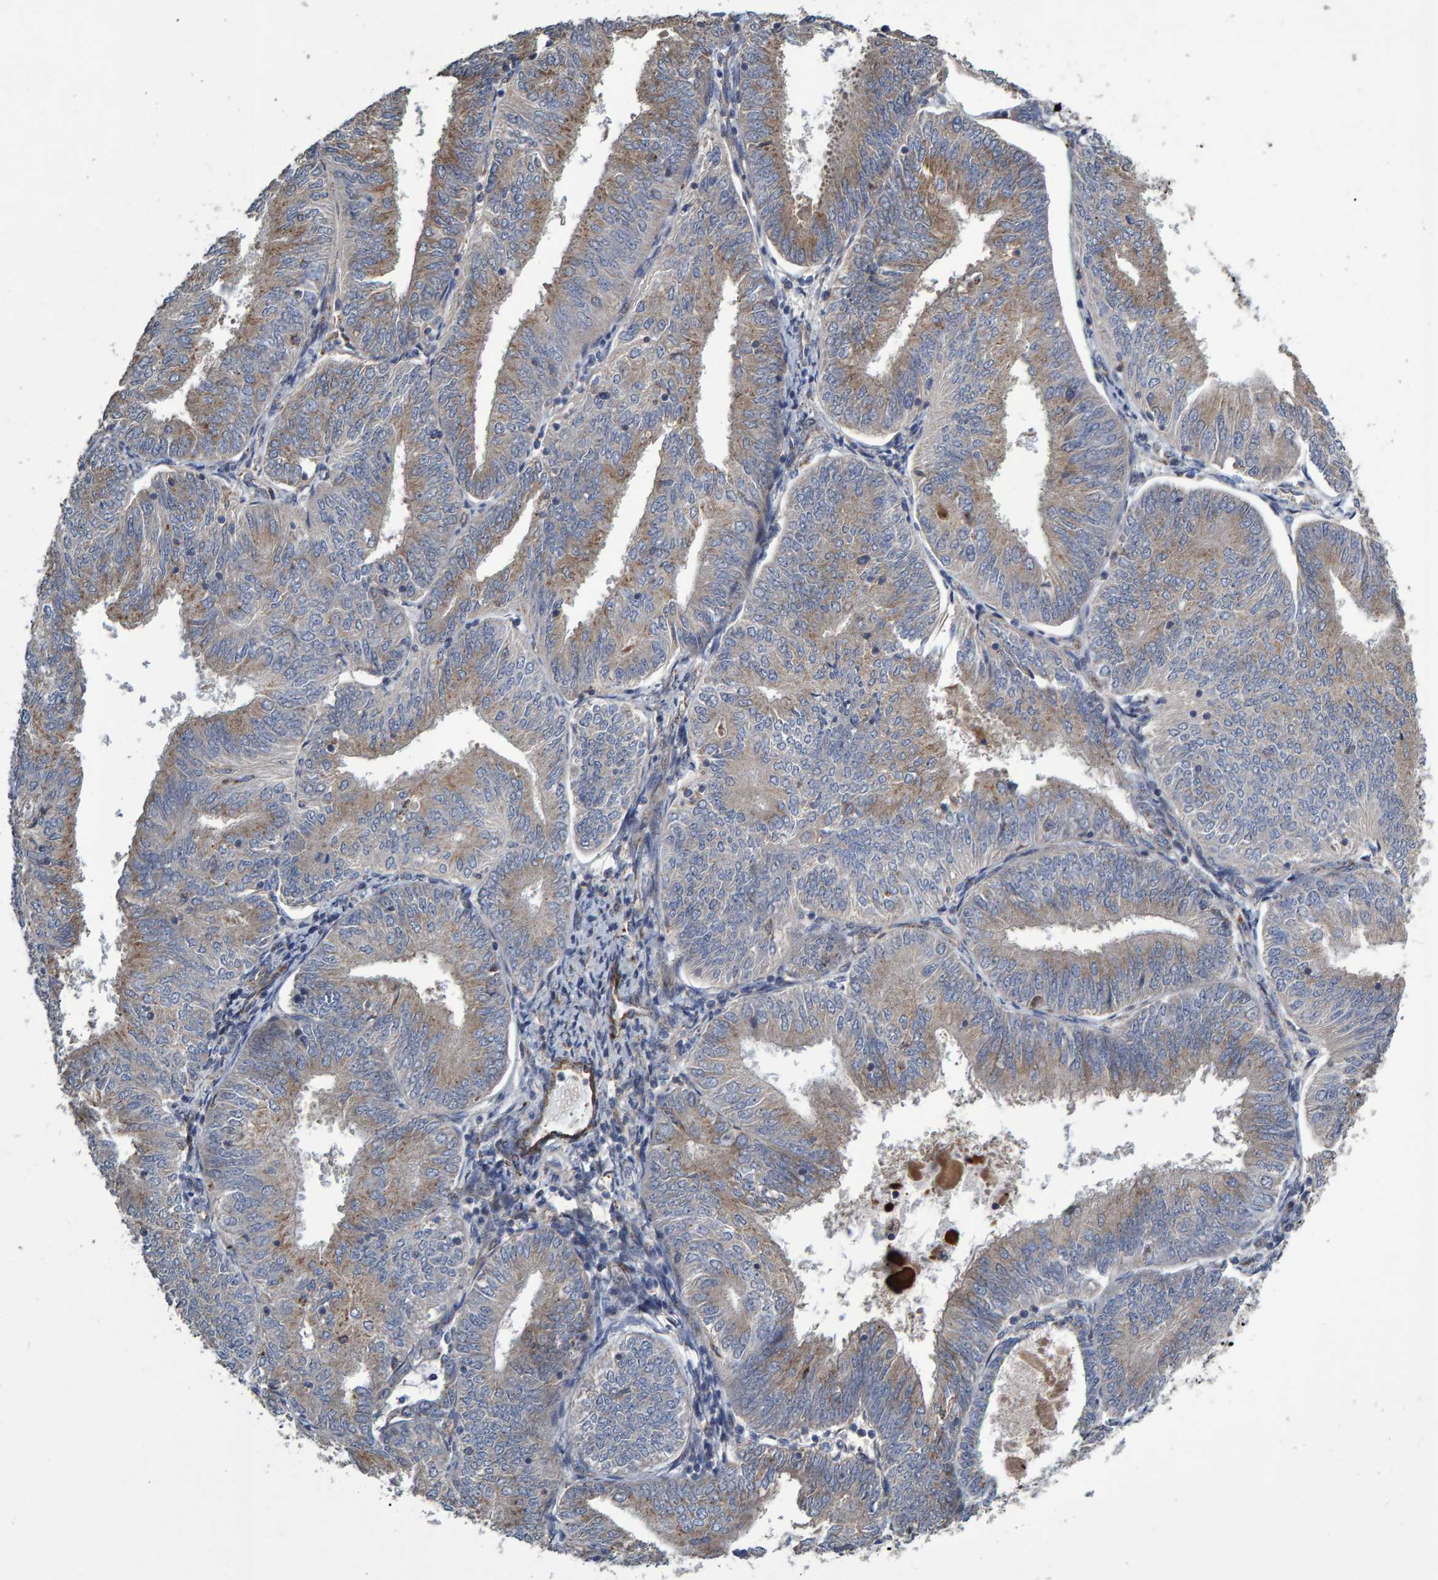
{"staining": {"intensity": "weak", "quantity": ">75%", "location": "cytoplasmic/membranous"}, "tissue": "endometrial cancer", "cell_type": "Tumor cells", "image_type": "cancer", "snomed": [{"axis": "morphology", "description": "Adenocarcinoma, NOS"}, {"axis": "topography", "description": "Endometrium"}], "caption": "Tumor cells show weak cytoplasmic/membranous positivity in about >75% of cells in adenocarcinoma (endometrial).", "gene": "SLIT2", "patient": {"sex": "female", "age": 58}}